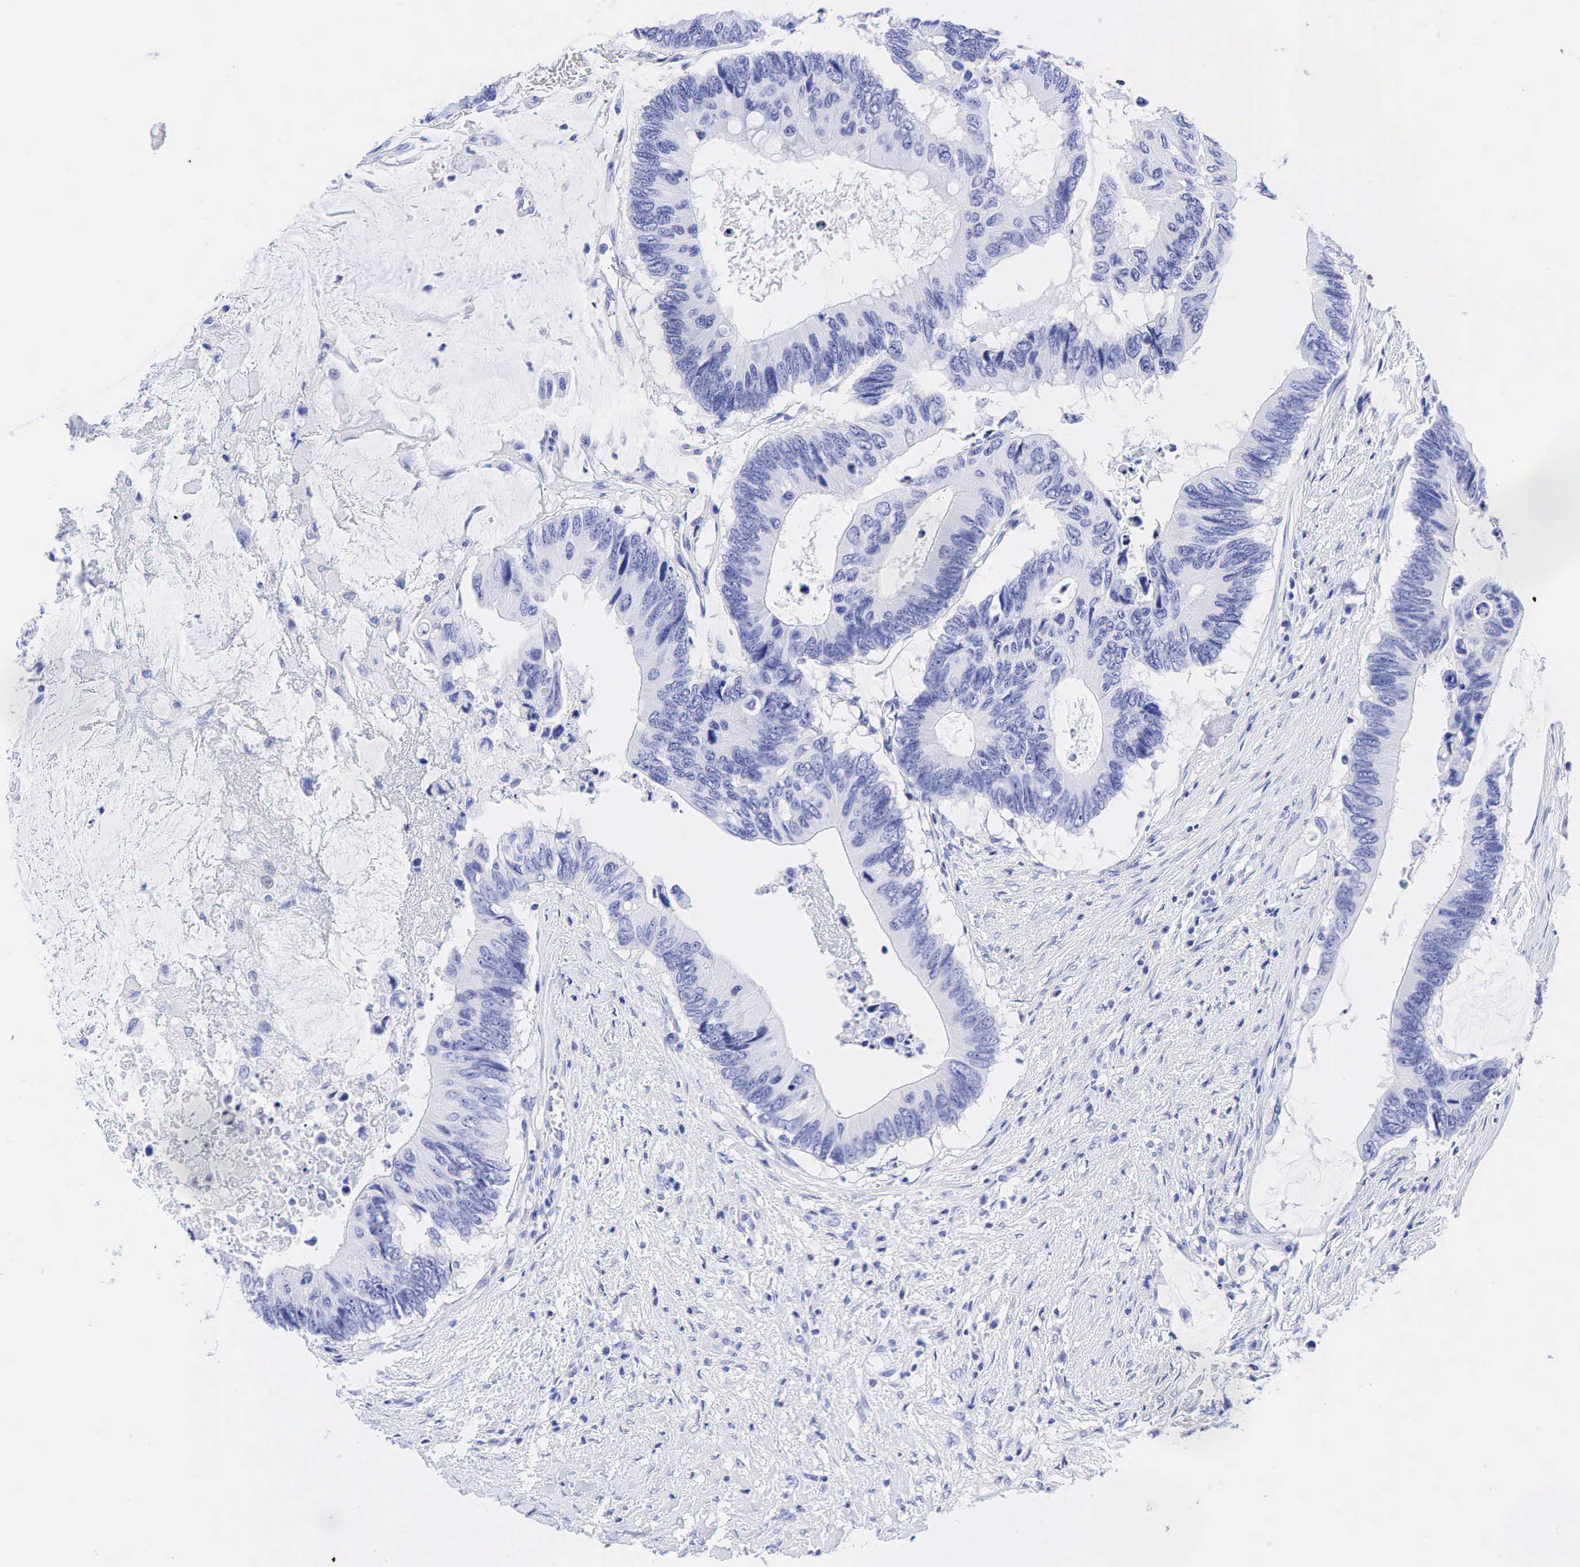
{"staining": {"intensity": "negative", "quantity": "none", "location": "none"}, "tissue": "colorectal cancer", "cell_type": "Tumor cells", "image_type": "cancer", "snomed": [{"axis": "morphology", "description": "Adenocarcinoma, NOS"}, {"axis": "topography", "description": "Colon"}], "caption": "Immunohistochemistry (IHC) of adenocarcinoma (colorectal) demonstrates no expression in tumor cells.", "gene": "CHGA", "patient": {"sex": "male", "age": 65}}